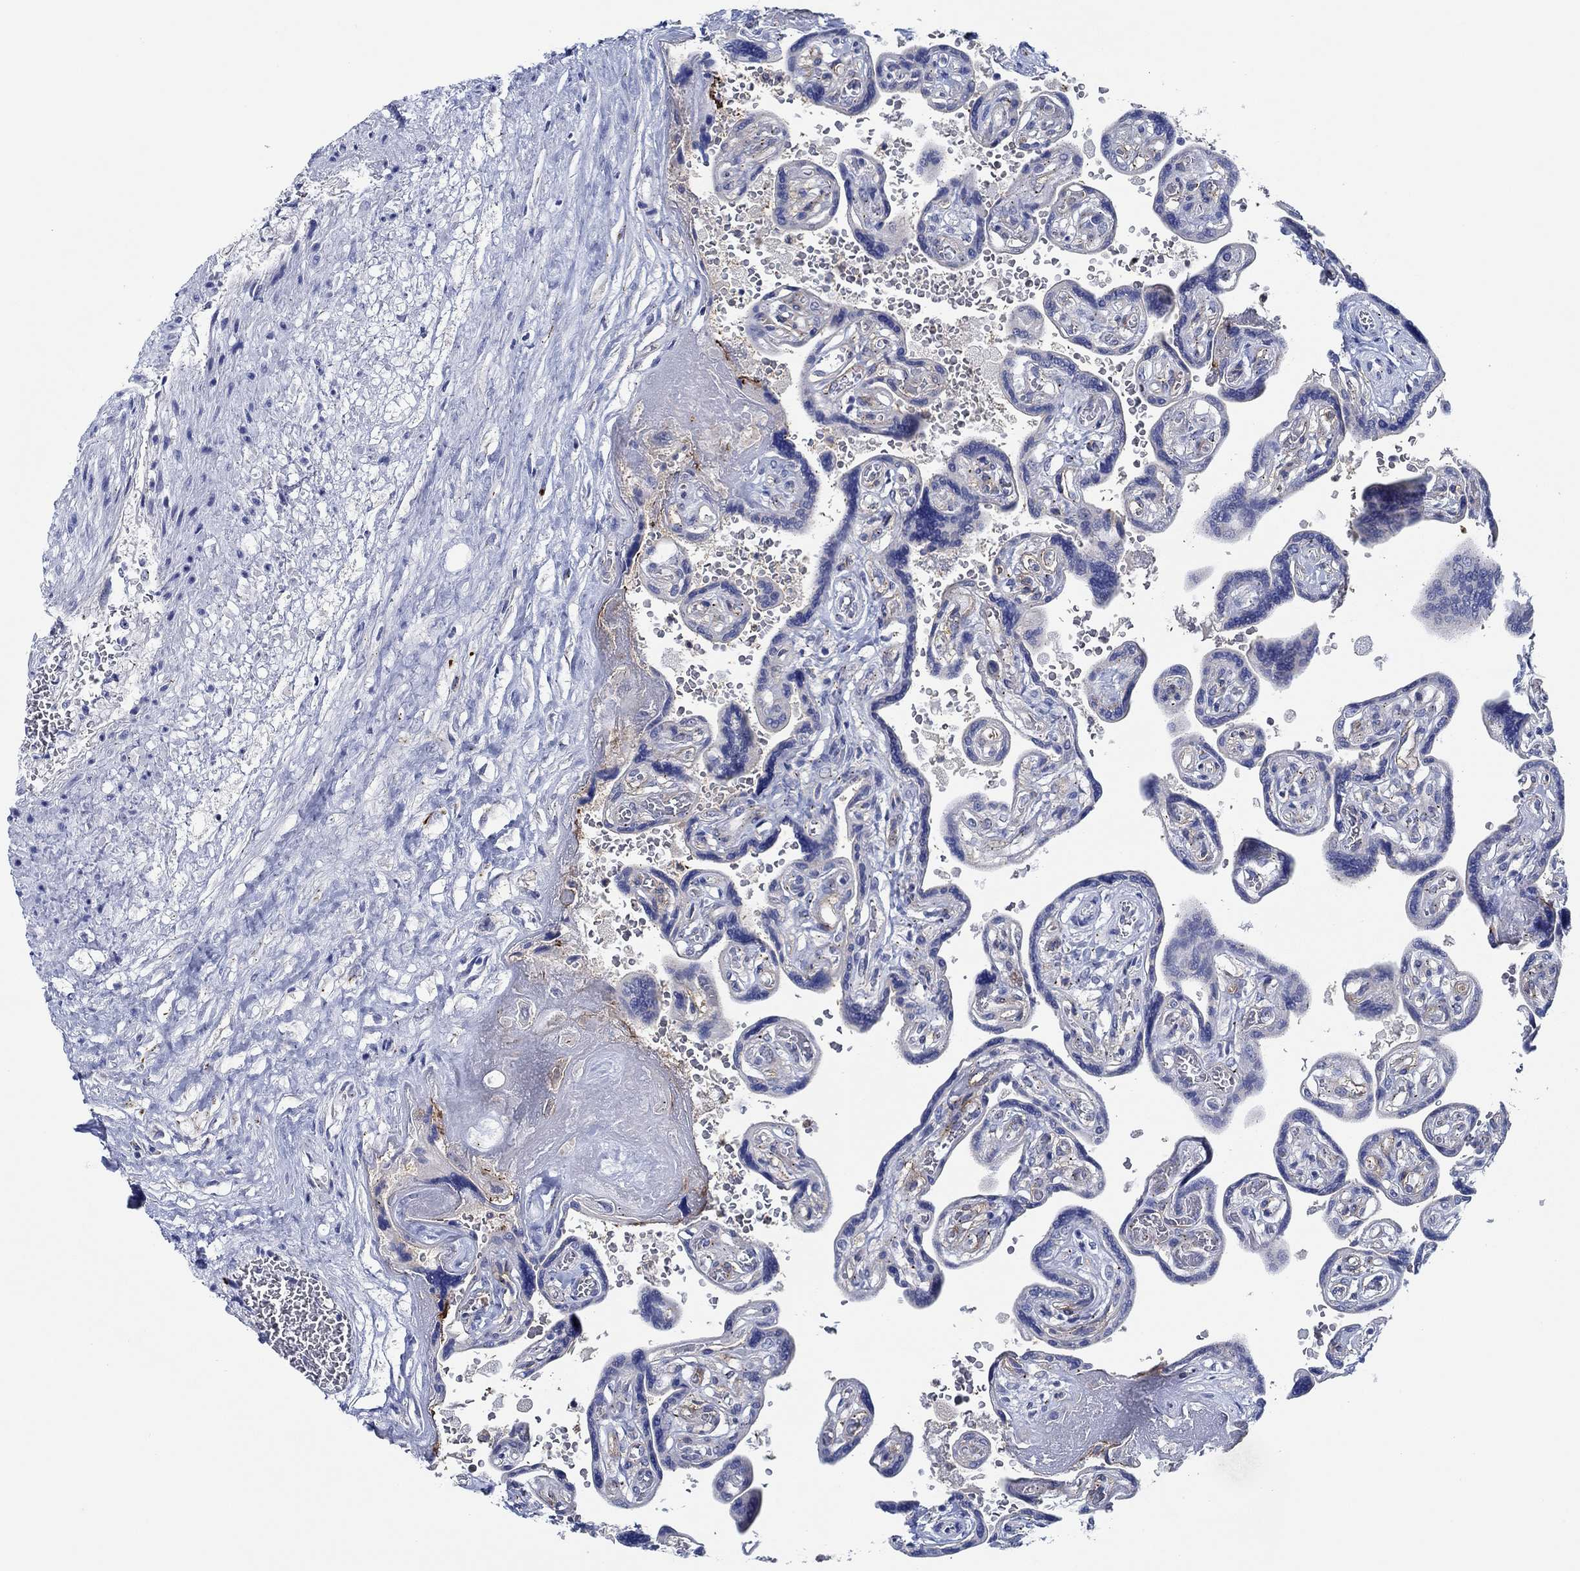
{"staining": {"intensity": "strong", "quantity": "25%-75%", "location": "cytoplasmic/membranous"}, "tissue": "placenta", "cell_type": "Decidual cells", "image_type": "normal", "snomed": [{"axis": "morphology", "description": "Normal tissue, NOS"}, {"axis": "topography", "description": "Placenta"}], "caption": "The immunohistochemical stain labels strong cytoplasmic/membranous staining in decidual cells of normal placenta.", "gene": "CPM", "patient": {"sex": "female", "age": 32}}